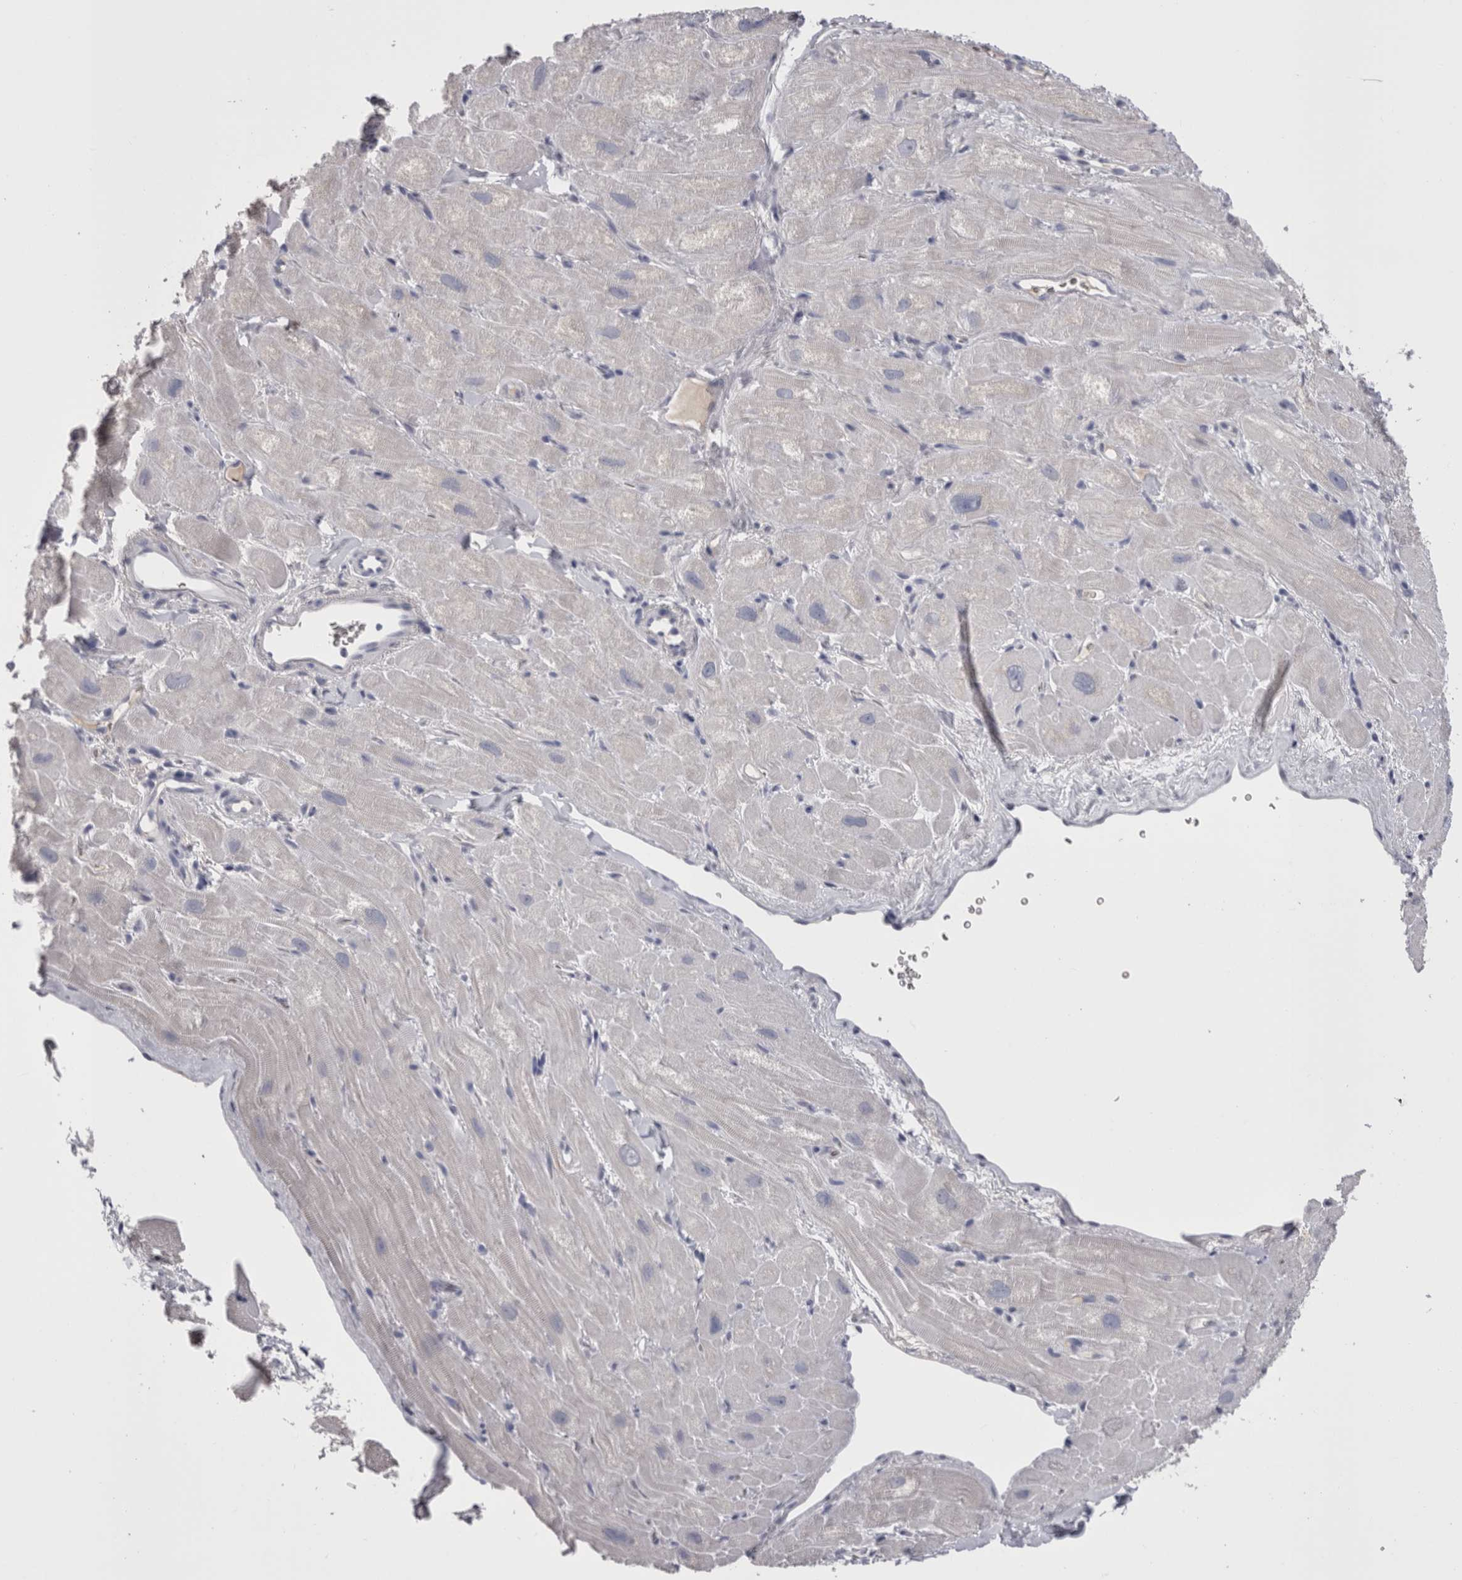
{"staining": {"intensity": "negative", "quantity": "none", "location": "none"}, "tissue": "heart muscle", "cell_type": "Cardiomyocytes", "image_type": "normal", "snomed": [{"axis": "morphology", "description": "Normal tissue, NOS"}, {"axis": "topography", "description": "Heart"}], "caption": "The image displays no significant staining in cardiomyocytes of heart muscle. (DAB IHC visualized using brightfield microscopy, high magnification).", "gene": "CDHR5", "patient": {"sex": "male", "age": 49}}